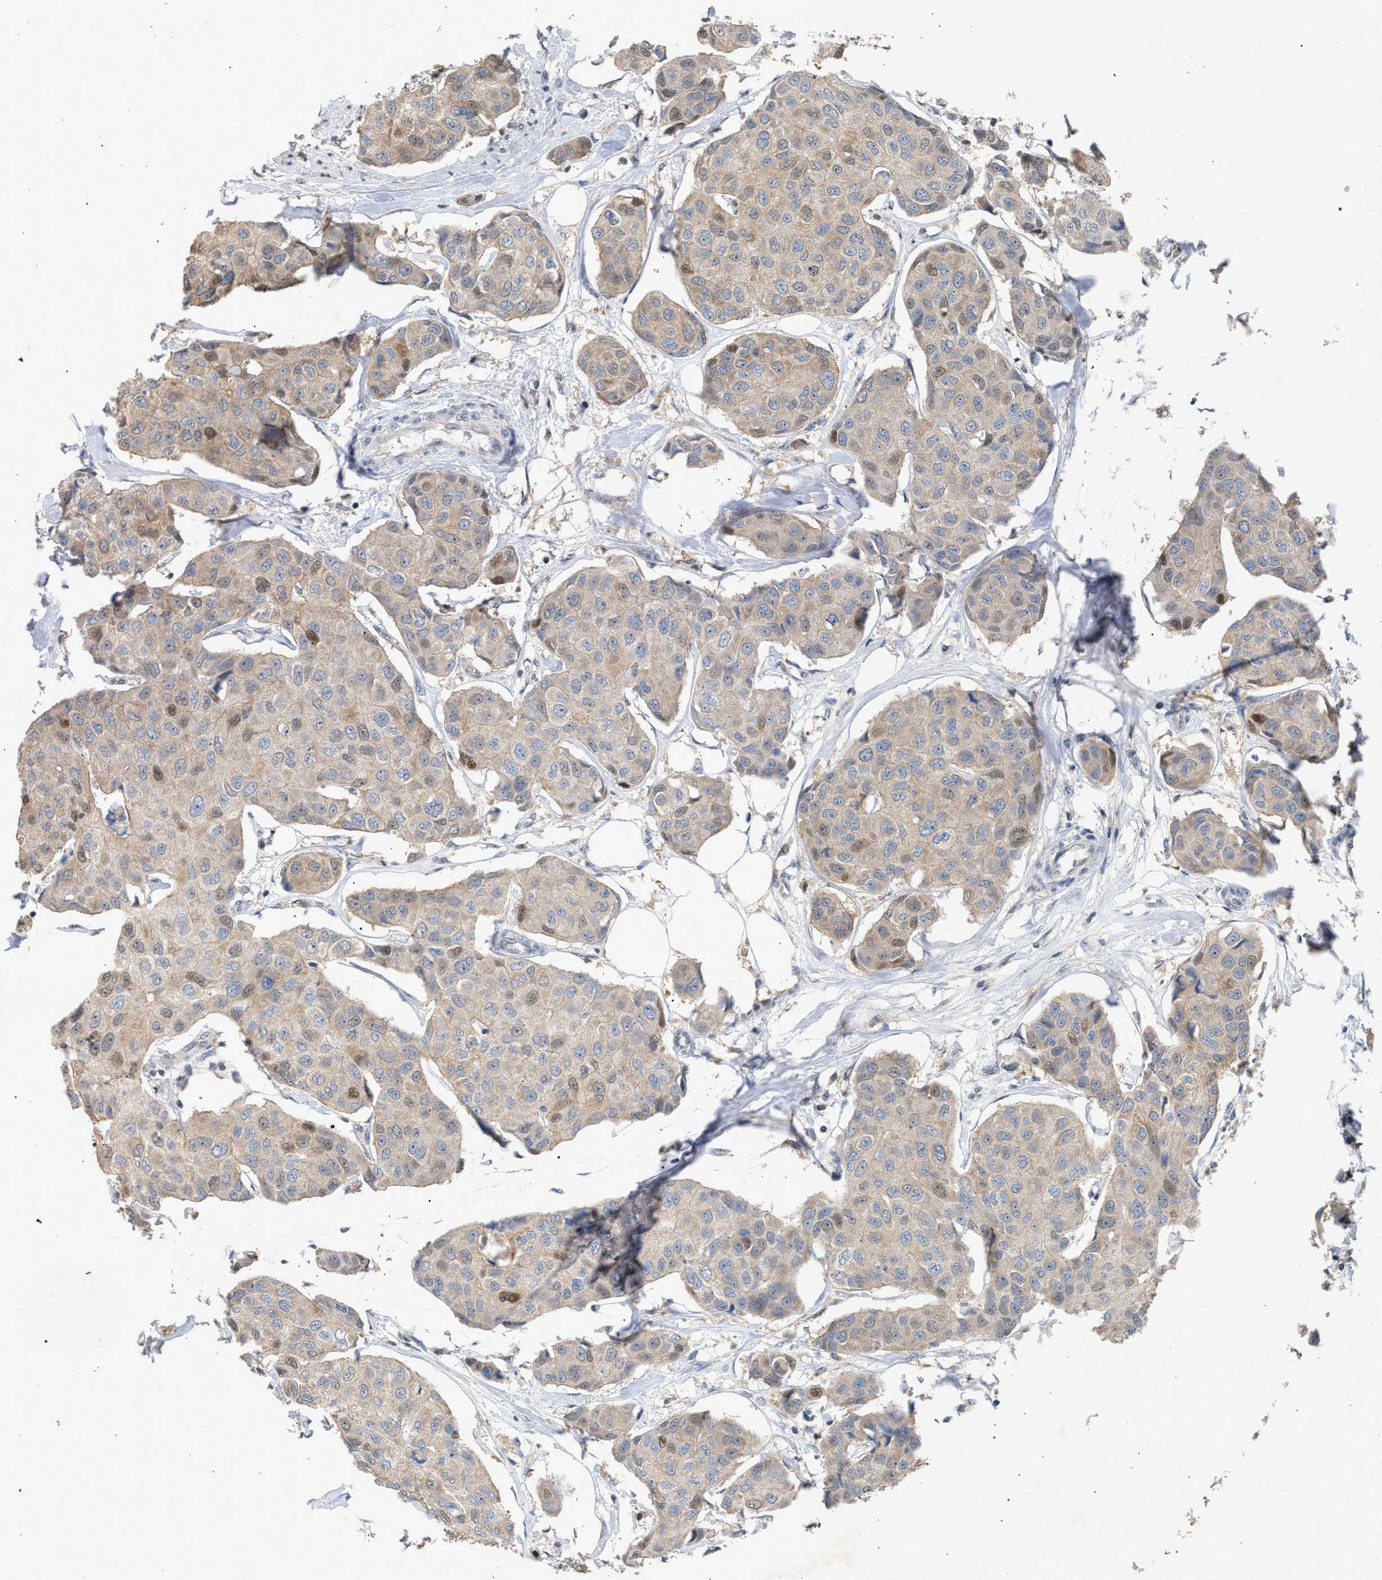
{"staining": {"intensity": "weak", "quantity": "25%-75%", "location": "cytoplasmic/membranous,nuclear"}, "tissue": "breast cancer", "cell_type": "Tumor cells", "image_type": "cancer", "snomed": [{"axis": "morphology", "description": "Duct carcinoma"}, {"axis": "topography", "description": "Breast"}], "caption": "Weak cytoplasmic/membranous and nuclear staining for a protein is identified in approximately 25%-75% of tumor cells of breast cancer using IHC.", "gene": "TECPR1", "patient": {"sex": "female", "age": 80}}